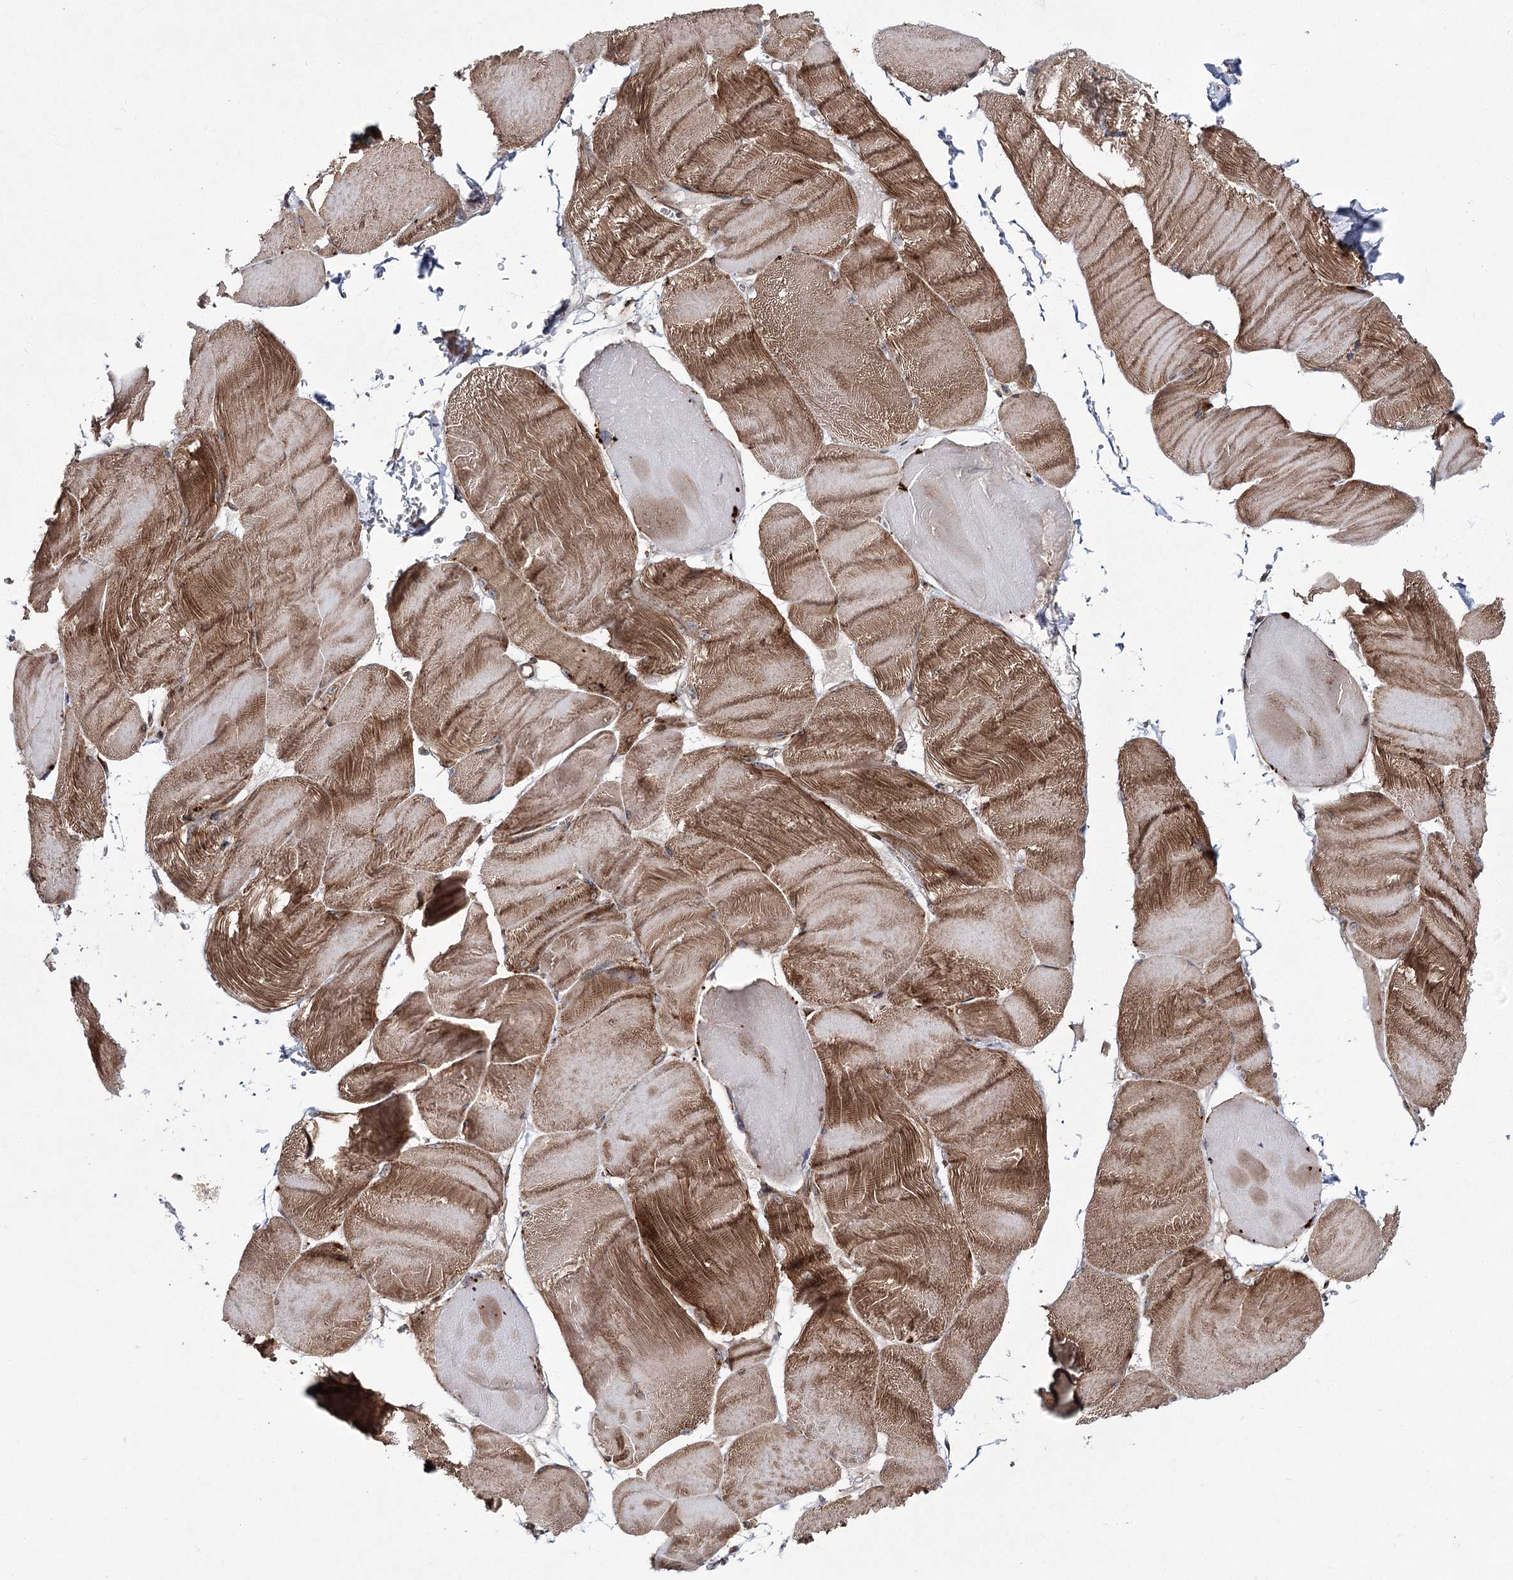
{"staining": {"intensity": "moderate", "quantity": ">75%", "location": "cytoplasmic/membranous"}, "tissue": "skeletal muscle", "cell_type": "Myocytes", "image_type": "normal", "snomed": [{"axis": "morphology", "description": "Normal tissue, NOS"}, {"axis": "morphology", "description": "Basal cell carcinoma"}, {"axis": "topography", "description": "Skeletal muscle"}], "caption": "A high-resolution photomicrograph shows immunohistochemistry (IHC) staining of unremarkable skeletal muscle, which shows moderate cytoplasmic/membranous expression in about >75% of myocytes.", "gene": "VWA2", "patient": {"sex": "female", "age": 64}}